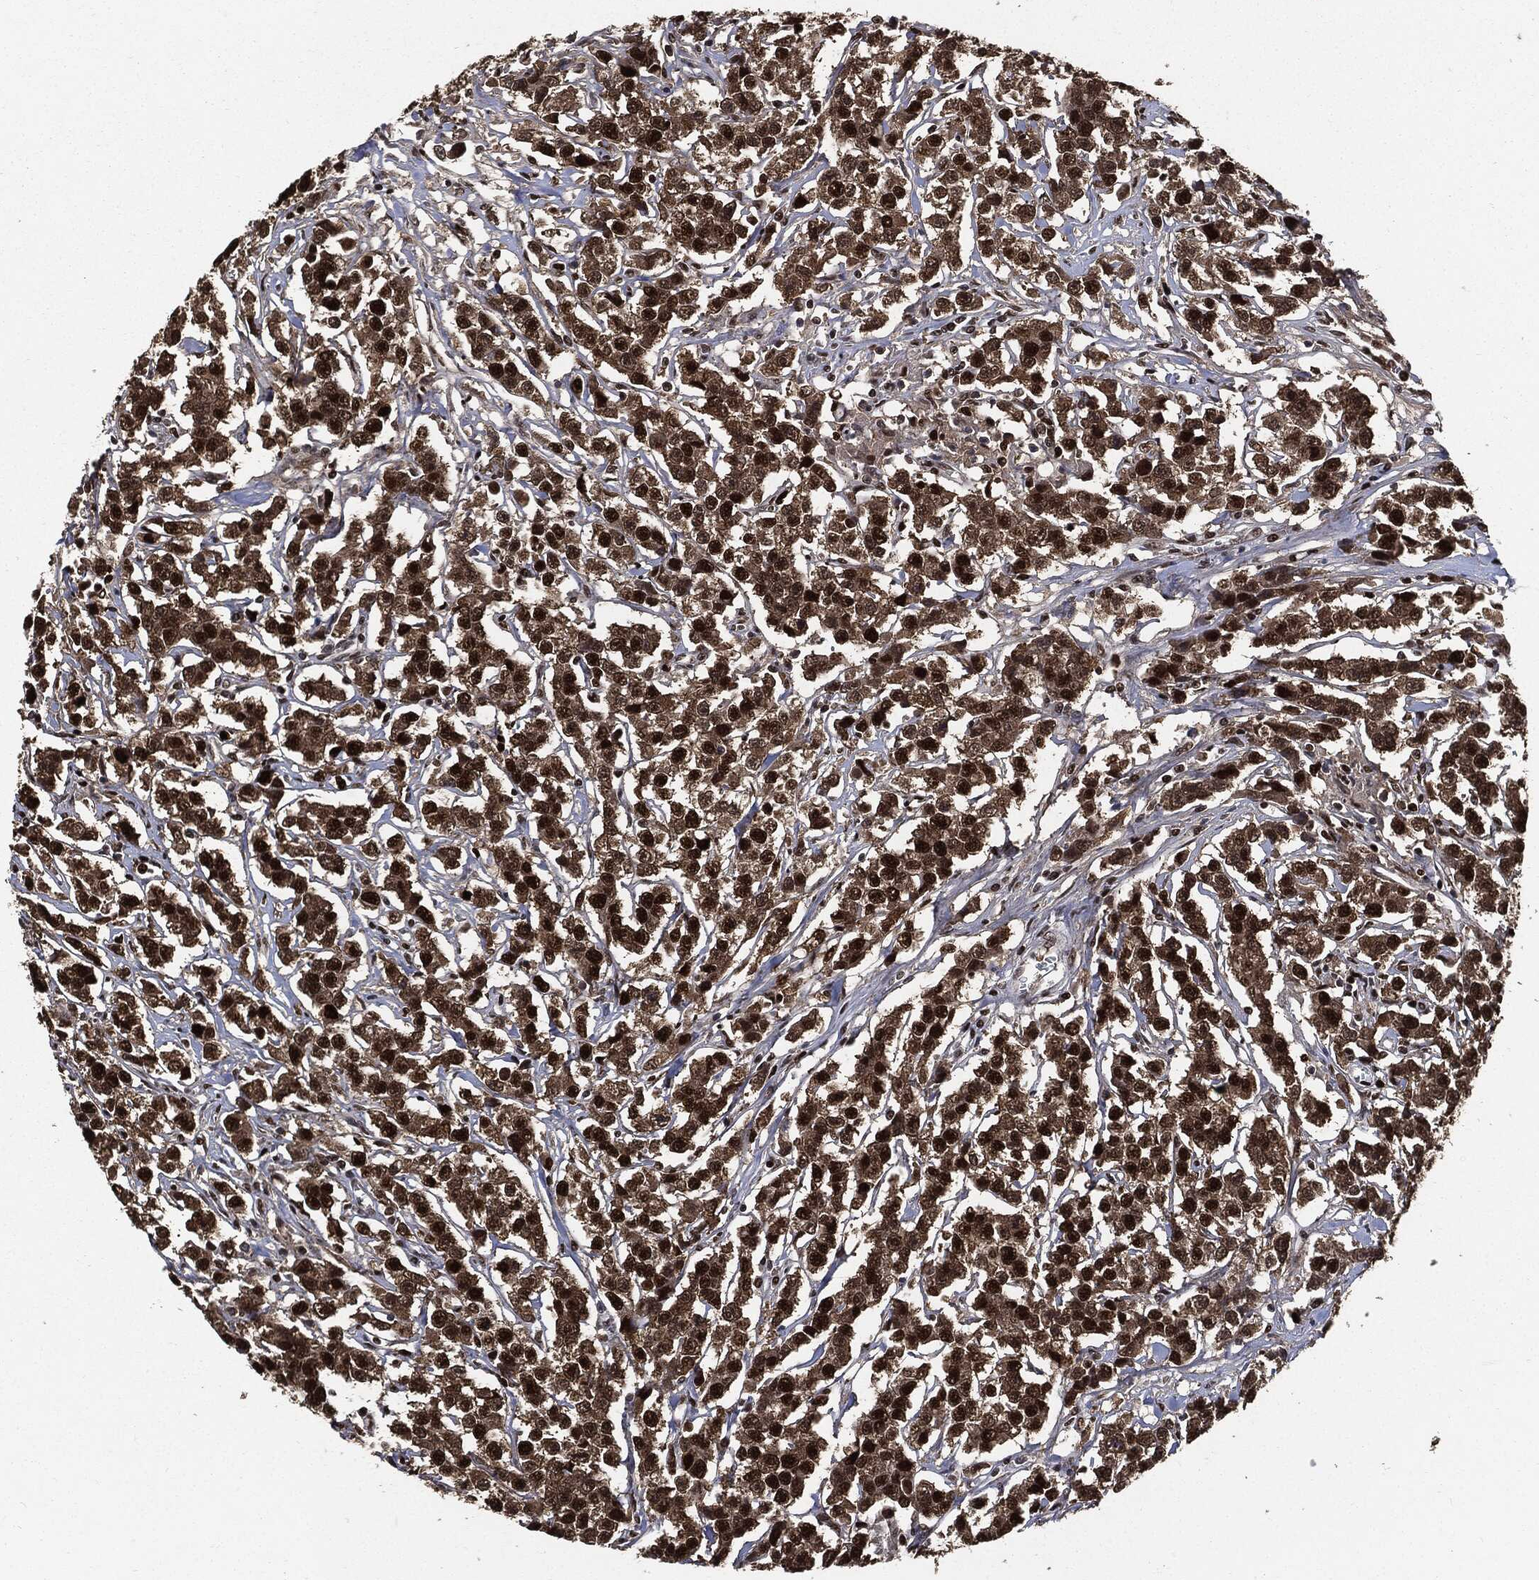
{"staining": {"intensity": "strong", "quantity": ">75%", "location": "nuclear"}, "tissue": "testis cancer", "cell_type": "Tumor cells", "image_type": "cancer", "snomed": [{"axis": "morphology", "description": "Seminoma, NOS"}, {"axis": "topography", "description": "Testis"}], "caption": "Immunohistochemistry of human seminoma (testis) shows high levels of strong nuclear staining in about >75% of tumor cells.", "gene": "PCNA", "patient": {"sex": "male", "age": 59}}